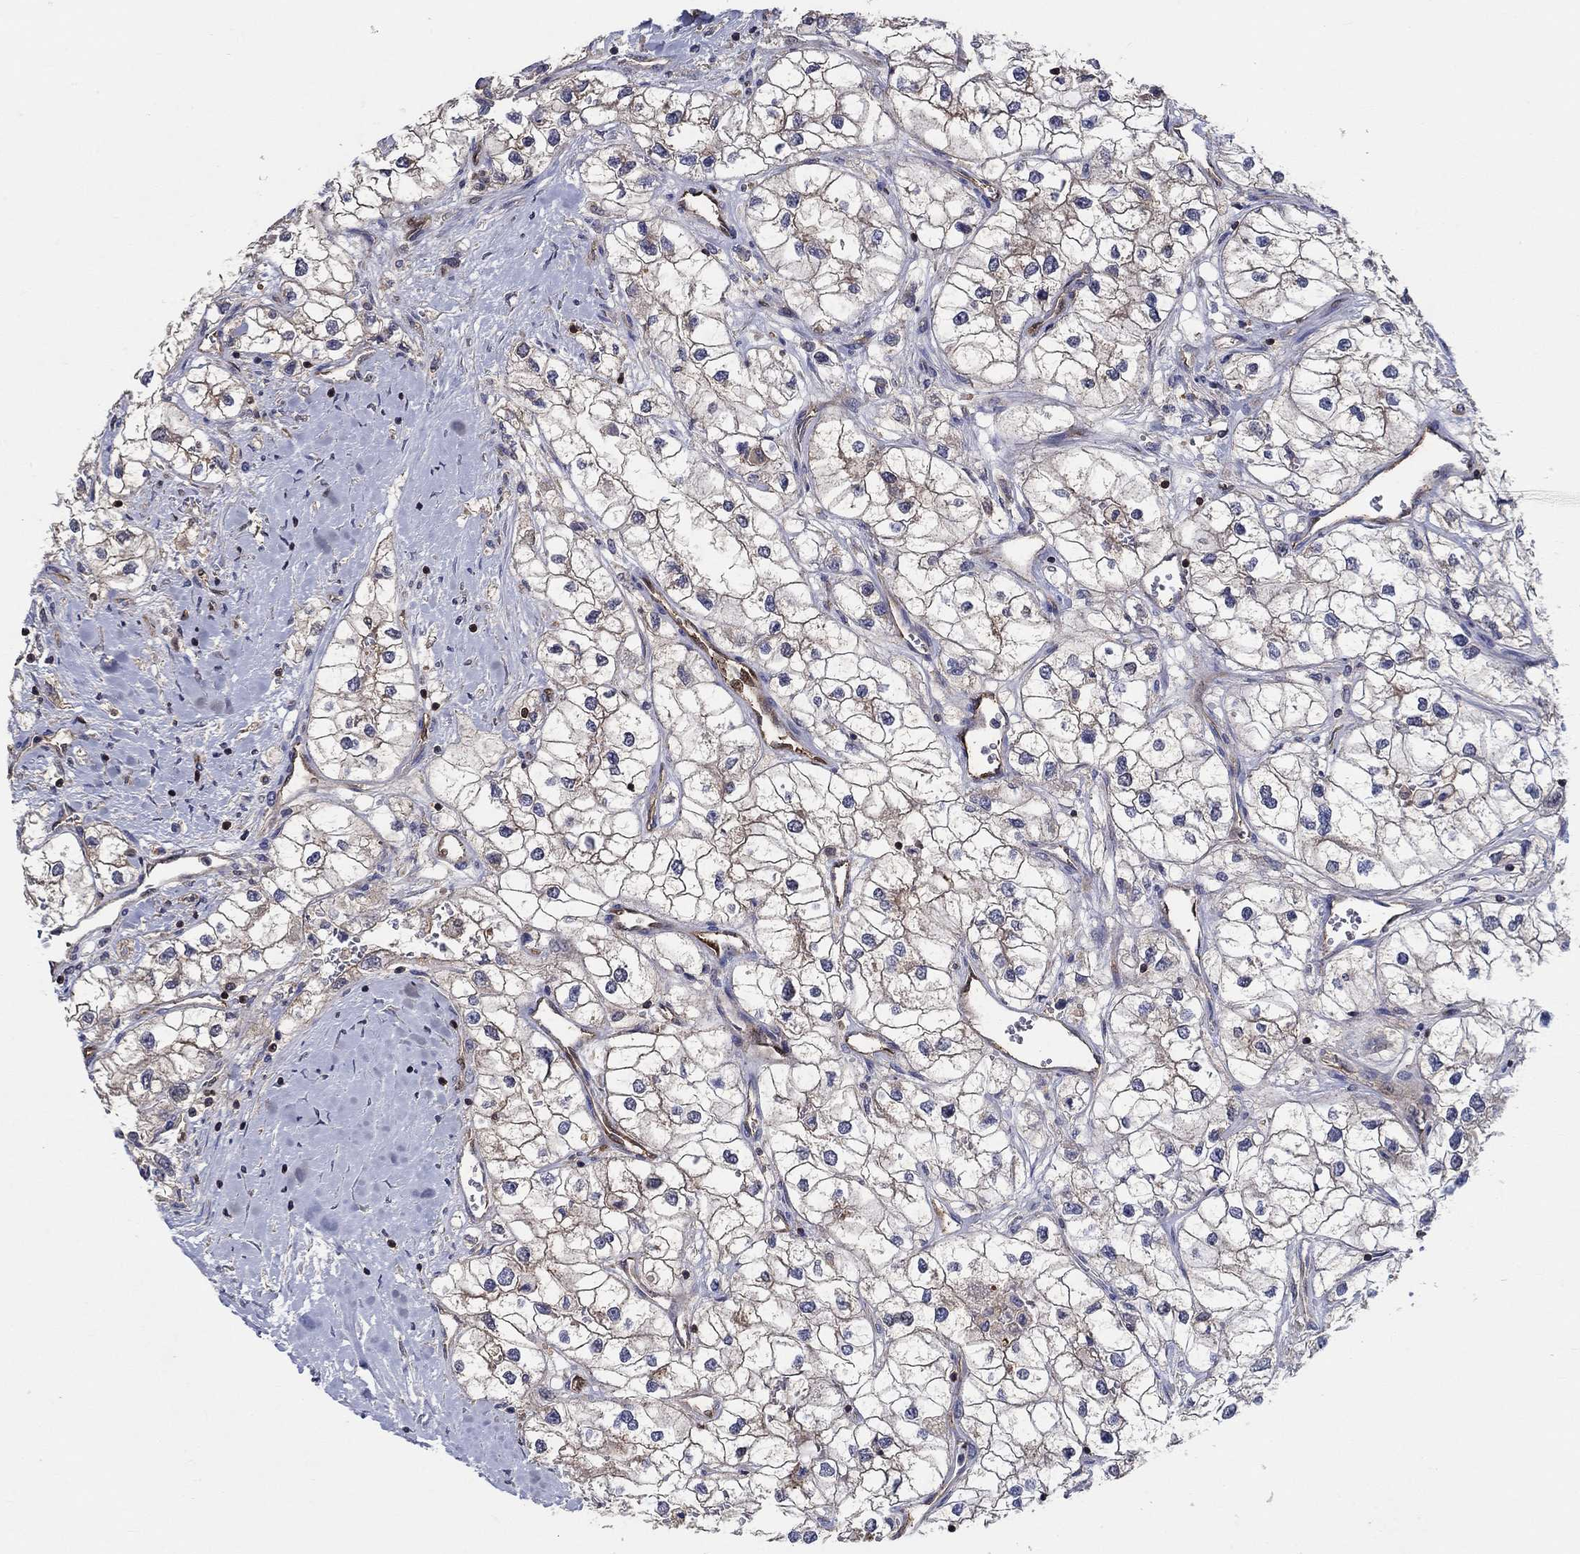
{"staining": {"intensity": "weak", "quantity": "<25%", "location": "cytoplasmic/membranous"}, "tissue": "renal cancer", "cell_type": "Tumor cells", "image_type": "cancer", "snomed": [{"axis": "morphology", "description": "Adenocarcinoma, NOS"}, {"axis": "topography", "description": "Kidney"}], "caption": "Human adenocarcinoma (renal) stained for a protein using immunohistochemistry (IHC) exhibits no positivity in tumor cells.", "gene": "AGFG2", "patient": {"sex": "male", "age": 59}}